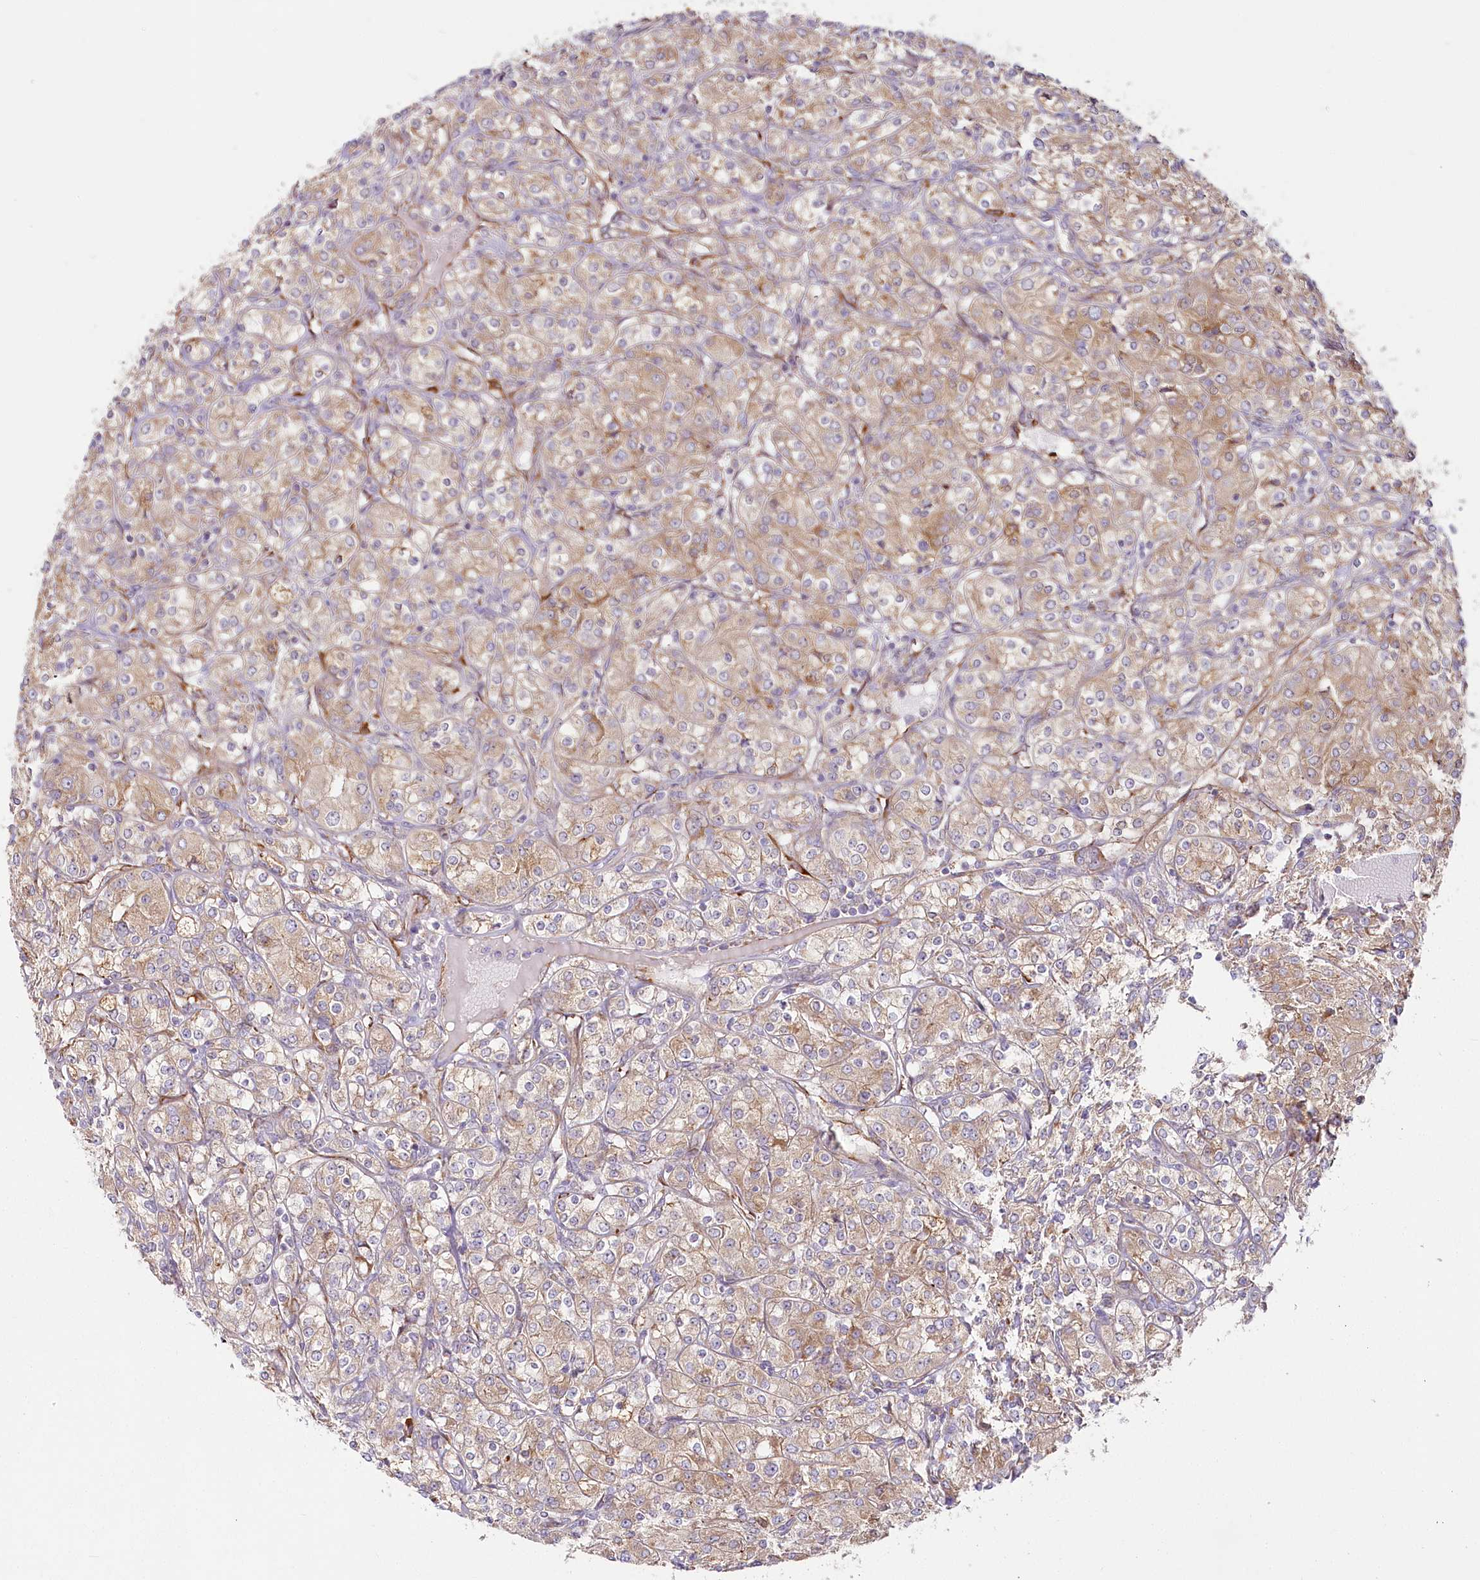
{"staining": {"intensity": "moderate", "quantity": ">75%", "location": "cytoplasmic/membranous"}, "tissue": "renal cancer", "cell_type": "Tumor cells", "image_type": "cancer", "snomed": [{"axis": "morphology", "description": "Adenocarcinoma, NOS"}, {"axis": "topography", "description": "Kidney"}], "caption": "Moderate cytoplasmic/membranous protein positivity is seen in about >75% of tumor cells in renal adenocarcinoma. (Stains: DAB in brown, nuclei in blue, Microscopy: brightfield microscopy at high magnification).", "gene": "HARS2", "patient": {"sex": "male", "age": 77}}